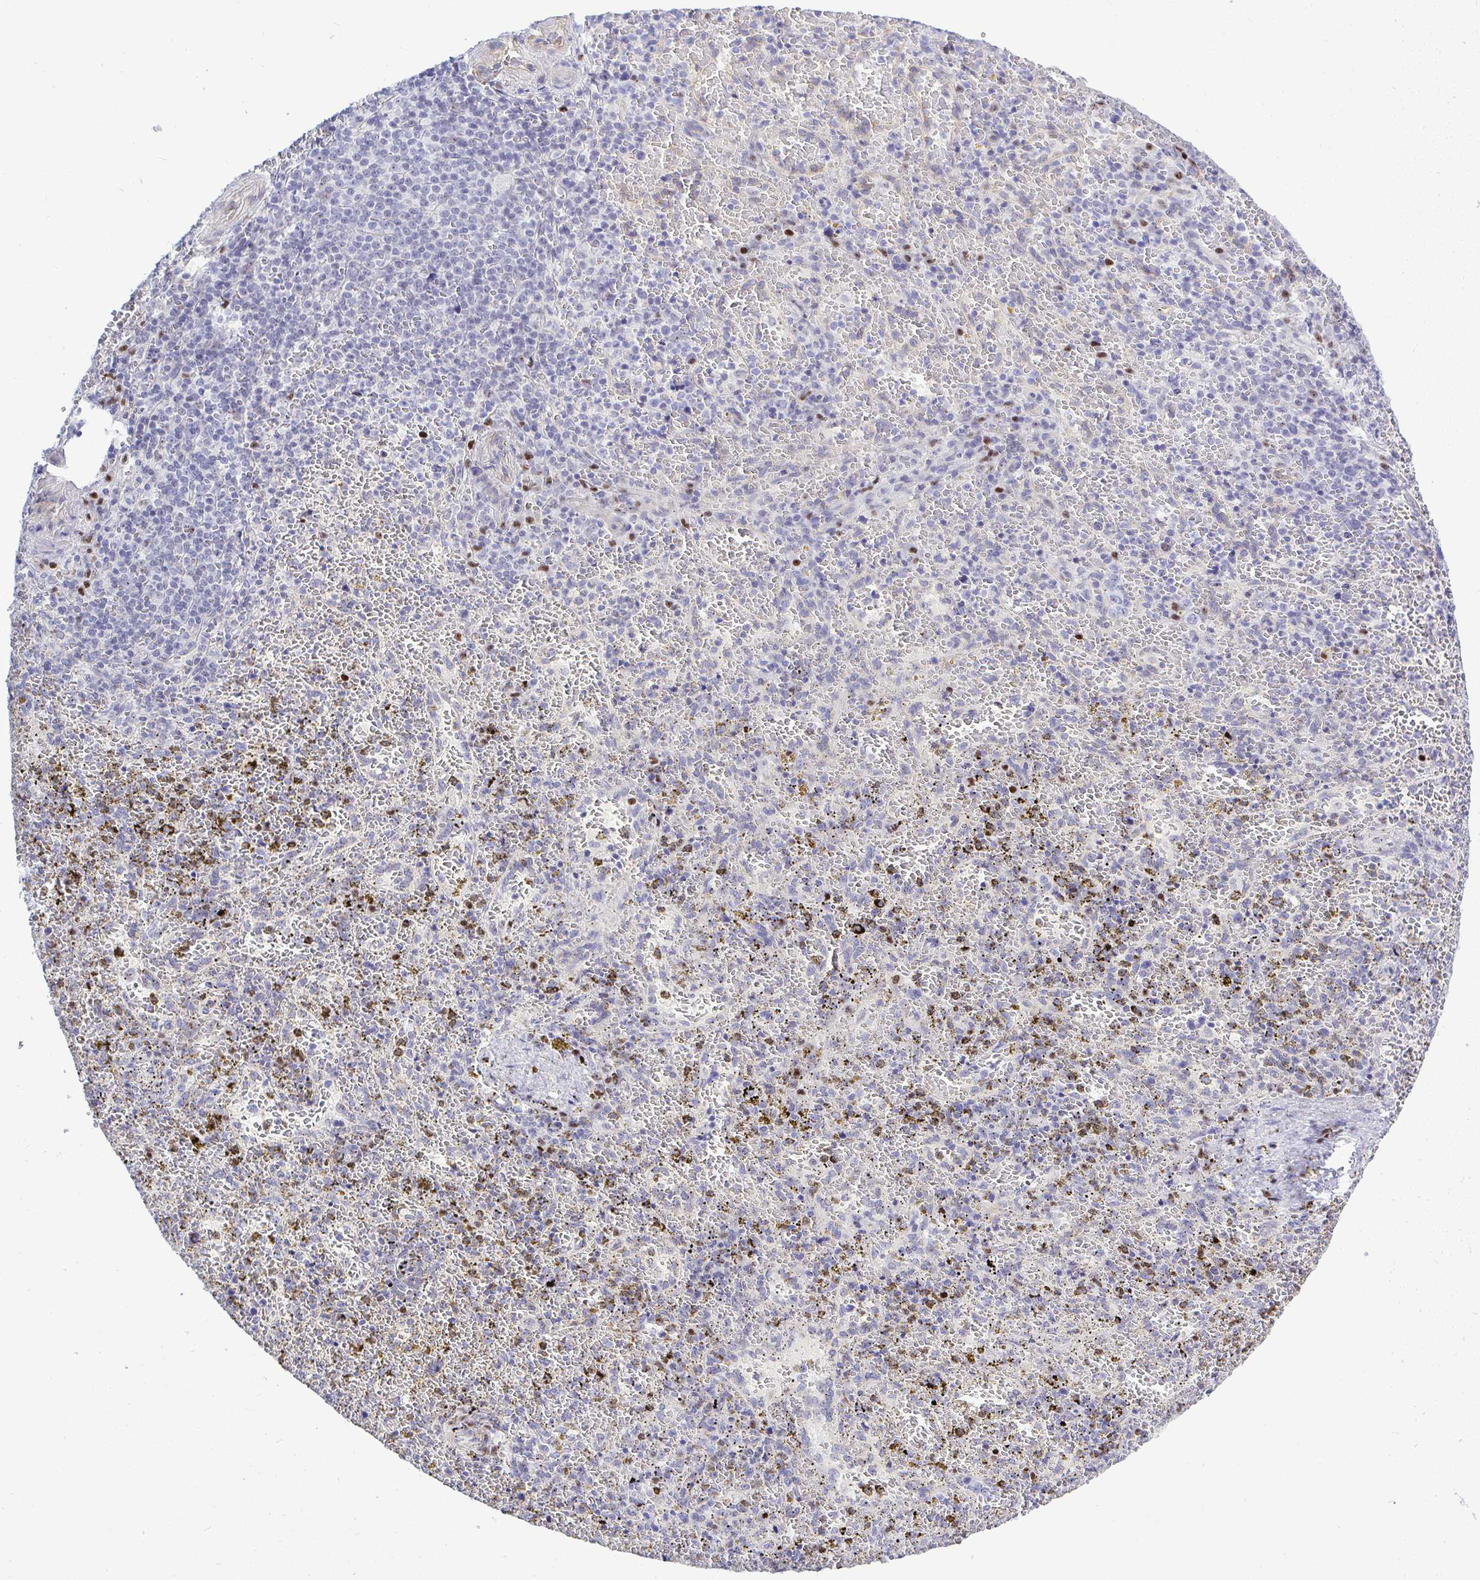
{"staining": {"intensity": "strong", "quantity": "<25%", "location": "nuclear"}, "tissue": "spleen", "cell_type": "Cells in red pulp", "image_type": "normal", "snomed": [{"axis": "morphology", "description": "Normal tissue, NOS"}, {"axis": "topography", "description": "Spleen"}], "caption": "Immunohistochemistry (IHC) histopathology image of benign spleen: human spleen stained using immunohistochemistry (IHC) exhibits medium levels of strong protein expression localized specifically in the nuclear of cells in red pulp, appearing as a nuclear brown color.", "gene": "SLC25A51", "patient": {"sex": "female", "age": 50}}